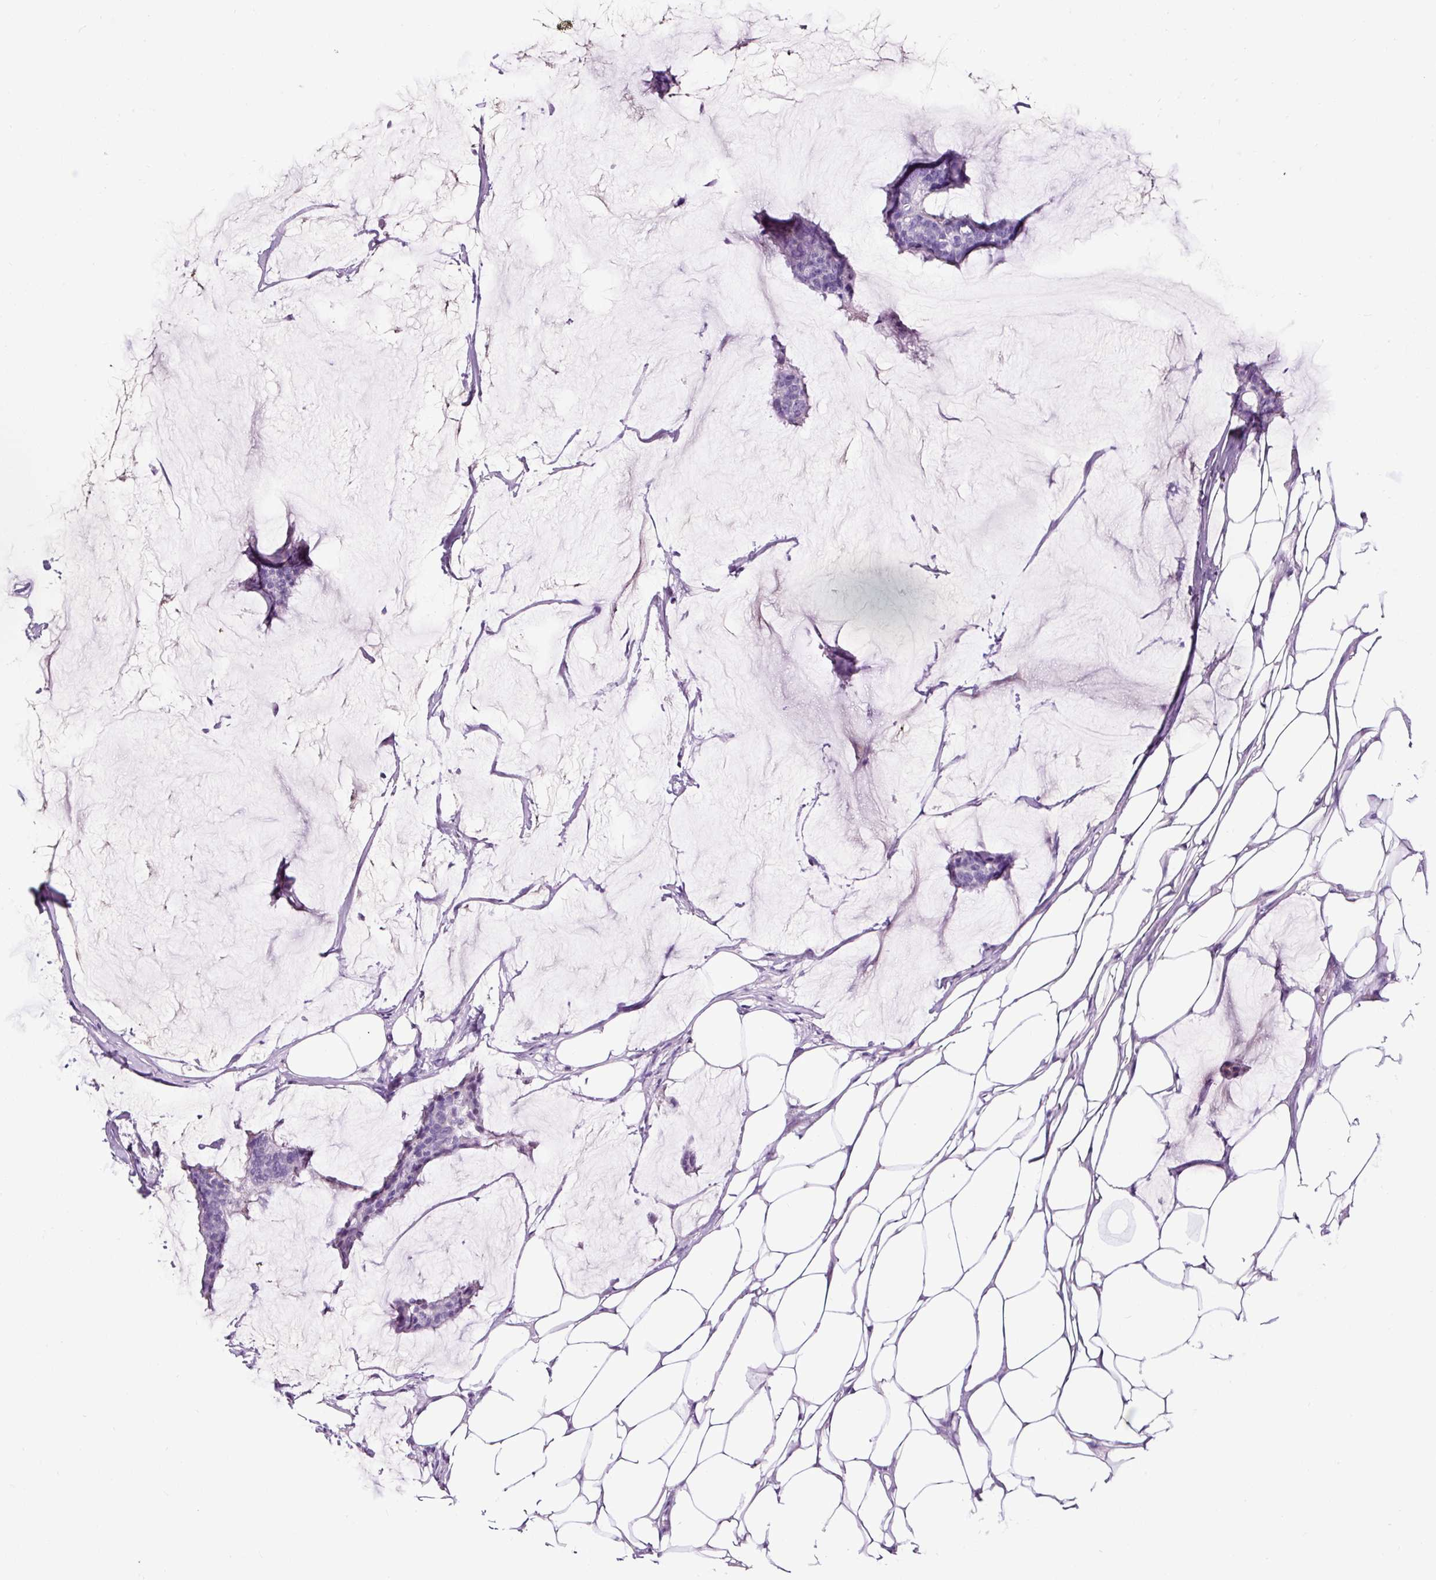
{"staining": {"intensity": "negative", "quantity": "none", "location": "none"}, "tissue": "breast cancer", "cell_type": "Tumor cells", "image_type": "cancer", "snomed": [{"axis": "morphology", "description": "Duct carcinoma"}, {"axis": "topography", "description": "Breast"}], "caption": "Immunohistochemistry micrograph of neoplastic tissue: breast cancer stained with DAB demonstrates no significant protein staining in tumor cells. The staining is performed using DAB (3,3'-diaminobenzidine) brown chromogen with nuclei counter-stained in using hematoxylin.", "gene": "SLC7A8", "patient": {"sex": "female", "age": 93}}